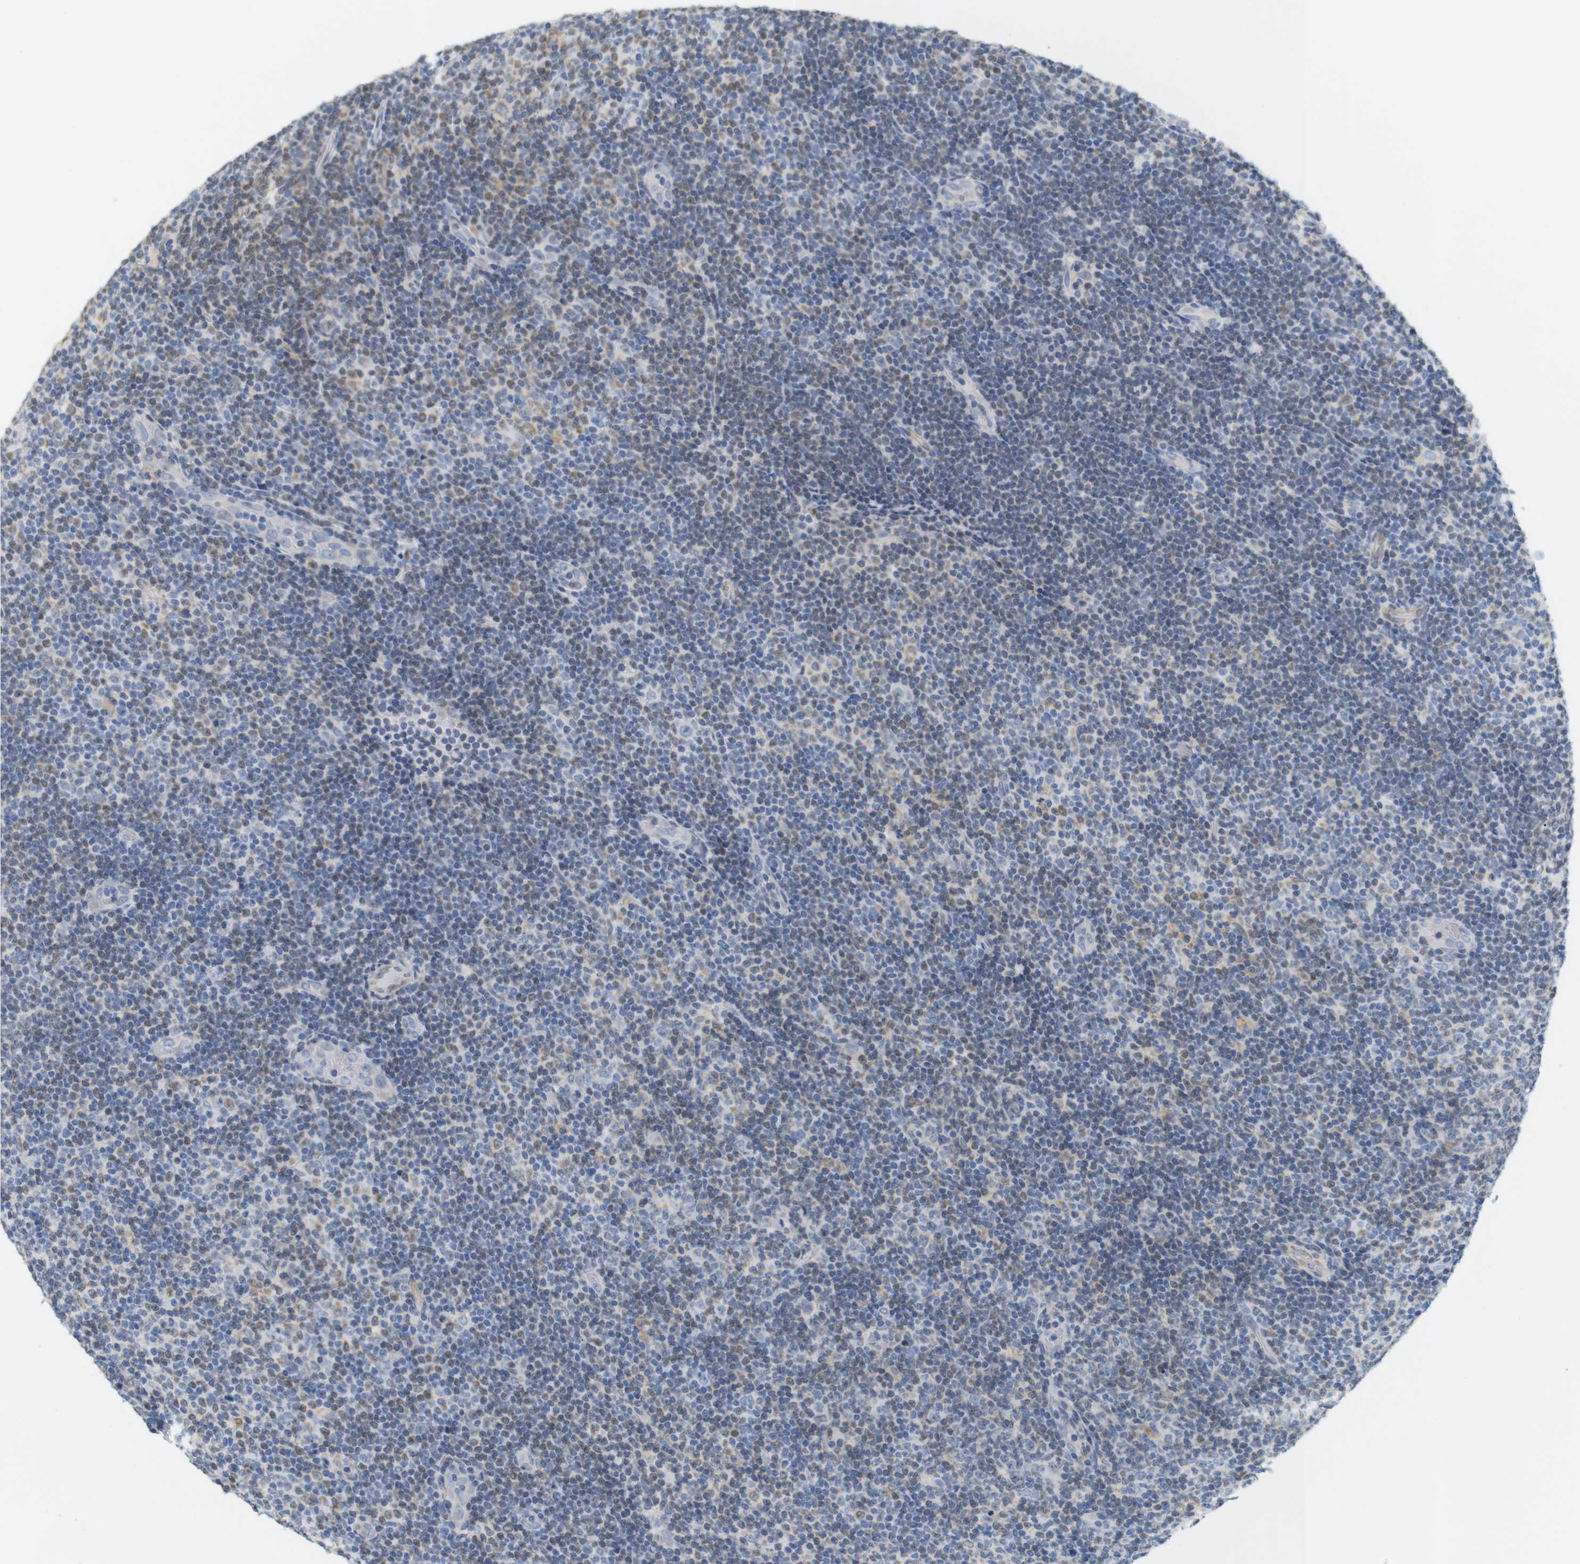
{"staining": {"intensity": "weak", "quantity": "<25%", "location": "cytoplasmic/membranous"}, "tissue": "lymphoma", "cell_type": "Tumor cells", "image_type": "cancer", "snomed": [{"axis": "morphology", "description": "Malignant lymphoma, non-Hodgkin's type, Low grade"}, {"axis": "topography", "description": "Lymph node"}], "caption": "Tumor cells show no significant staining in low-grade malignant lymphoma, non-Hodgkin's type.", "gene": "ITPR1", "patient": {"sex": "male", "age": 83}}